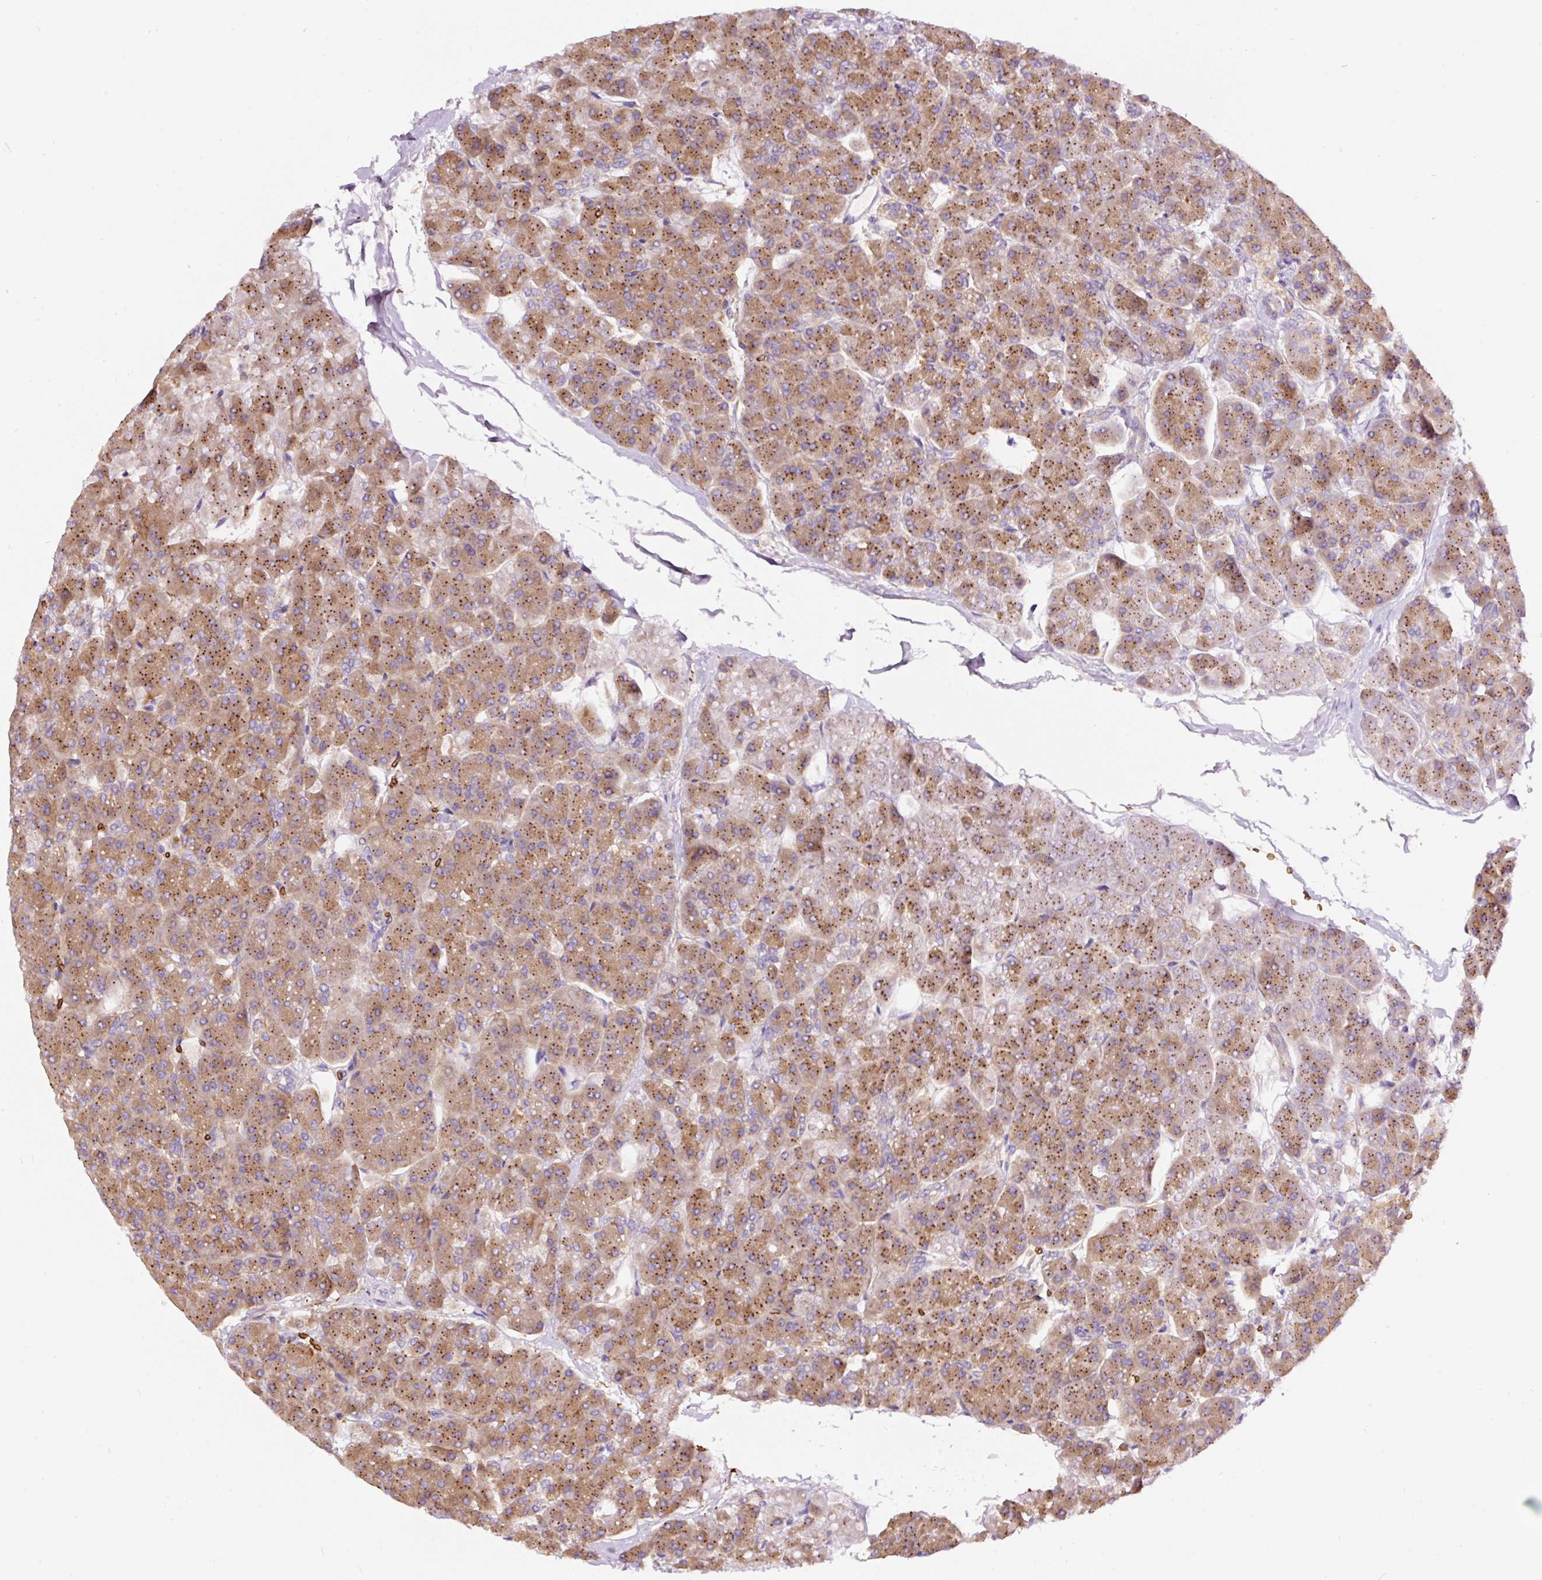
{"staining": {"intensity": "strong", "quantity": ">75%", "location": "cytoplasmic/membranous"}, "tissue": "pancreas", "cell_type": "Exocrine glandular cells", "image_type": "normal", "snomed": [{"axis": "morphology", "description": "Normal tissue, NOS"}, {"axis": "topography", "description": "Pancreas"}, {"axis": "topography", "description": "Peripheral nerve tissue"}], "caption": "Protein expression analysis of benign human pancreas reveals strong cytoplasmic/membranous expression in about >75% of exocrine glandular cells. The protein of interest is shown in brown color, while the nuclei are stained blue.", "gene": "PRRC2A", "patient": {"sex": "male", "age": 54}}